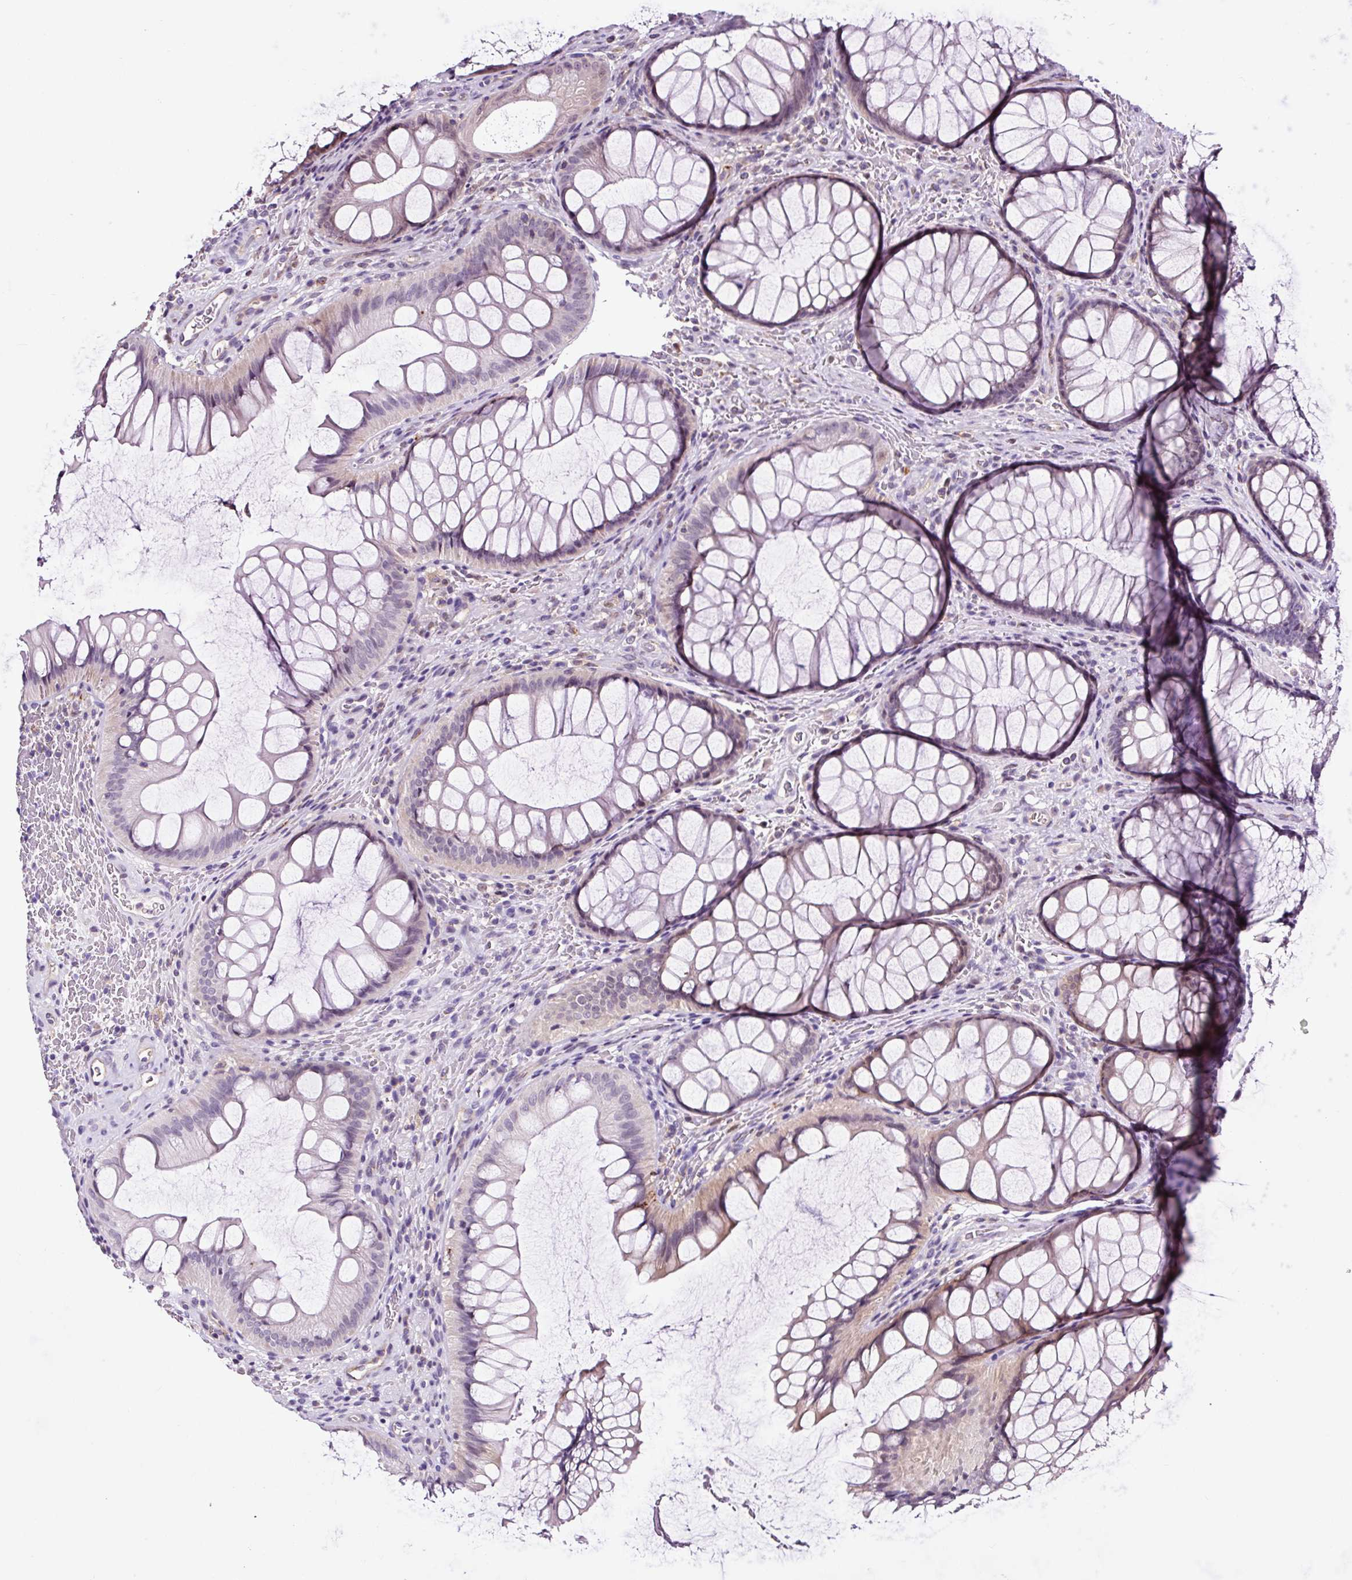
{"staining": {"intensity": "negative", "quantity": "none", "location": "none"}, "tissue": "colon", "cell_type": "Endothelial cells", "image_type": "normal", "snomed": [{"axis": "morphology", "description": "Normal tissue, NOS"}, {"axis": "topography", "description": "Colon"}], "caption": "Endothelial cells are negative for protein expression in benign human colon. Nuclei are stained in blue.", "gene": "TAFA3", "patient": {"sex": "female", "age": 82}}